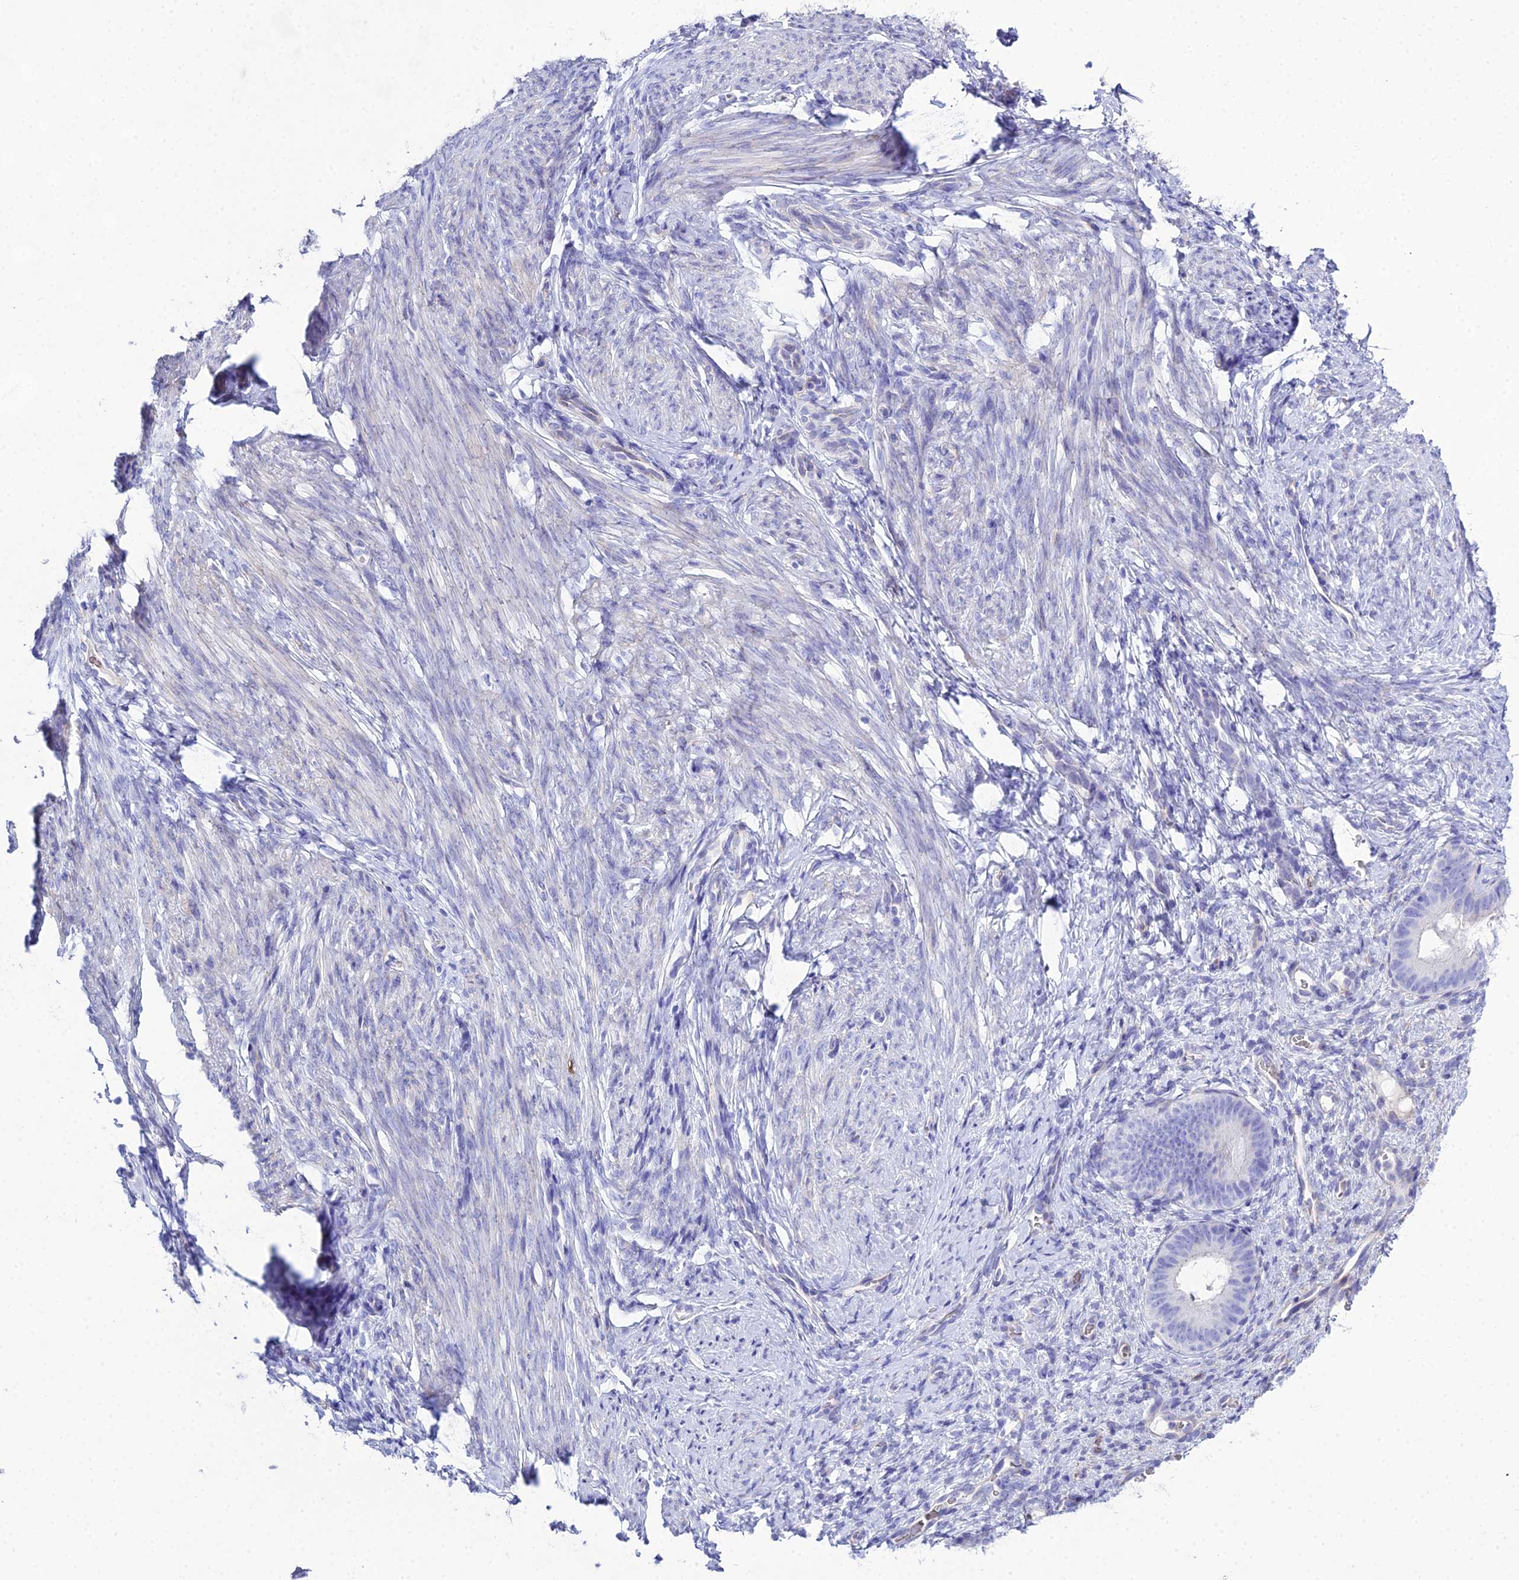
{"staining": {"intensity": "negative", "quantity": "none", "location": "none"}, "tissue": "endometrium", "cell_type": "Cells in endometrial stroma", "image_type": "normal", "snomed": [{"axis": "morphology", "description": "Normal tissue, NOS"}, {"axis": "topography", "description": "Endometrium"}], "caption": "This is an IHC micrograph of unremarkable endometrium. There is no positivity in cells in endometrial stroma.", "gene": "OR1Q1", "patient": {"sex": "female", "age": 65}}